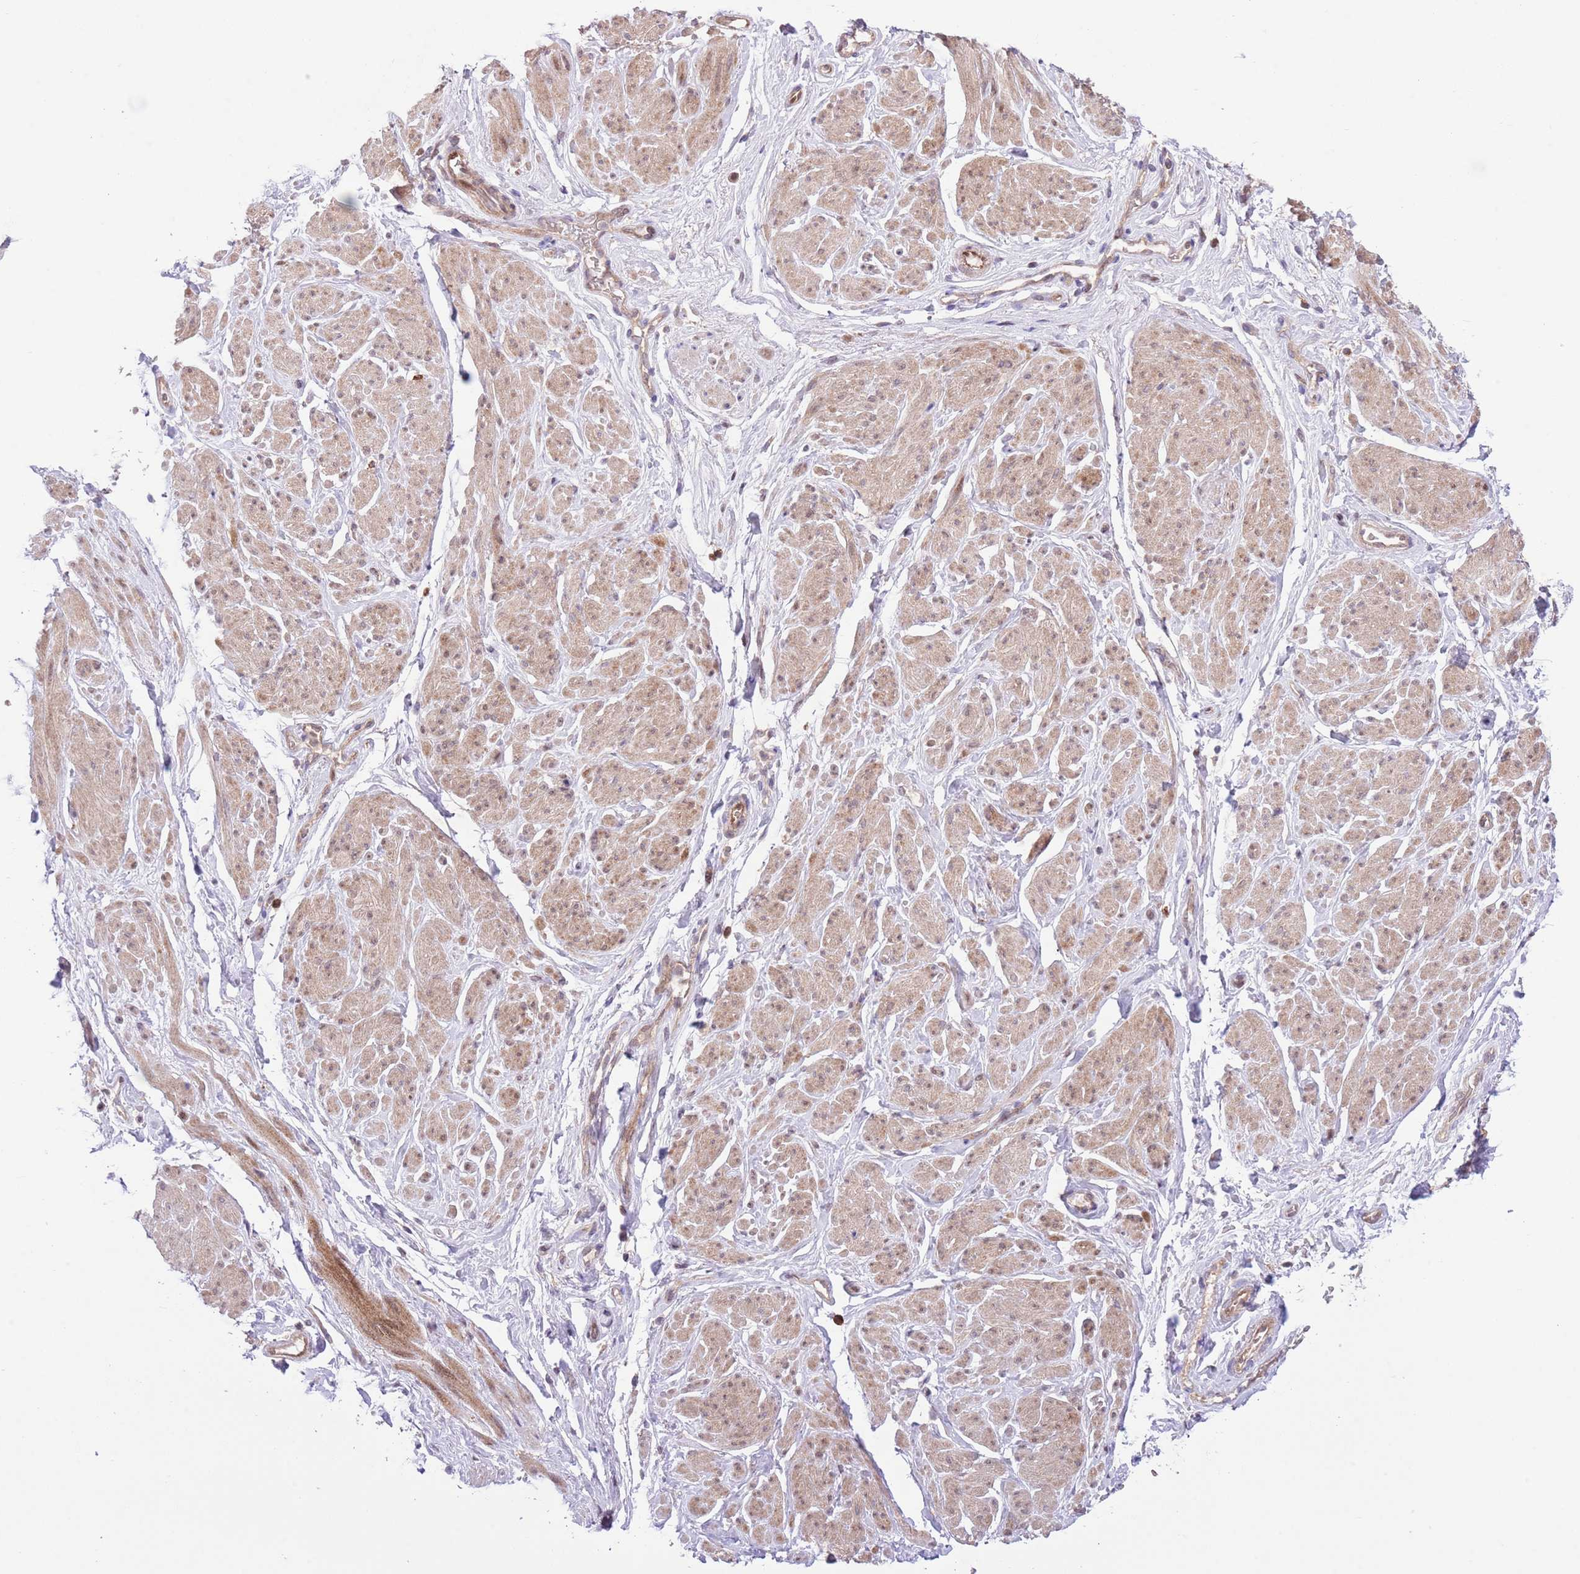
{"staining": {"intensity": "moderate", "quantity": "25%-75%", "location": "cytoplasmic/membranous,nuclear"}, "tissue": "smooth muscle", "cell_type": "Smooth muscle cells", "image_type": "normal", "snomed": [{"axis": "morphology", "description": "Normal tissue, NOS"}, {"axis": "topography", "description": "Smooth muscle"}, {"axis": "topography", "description": "Peripheral nerve tissue"}], "caption": "Immunohistochemical staining of unremarkable human smooth muscle exhibits moderate cytoplasmic/membranous,nuclear protein positivity in approximately 25%-75% of smooth muscle cells.", "gene": "HDHD2", "patient": {"sex": "male", "age": 69}}